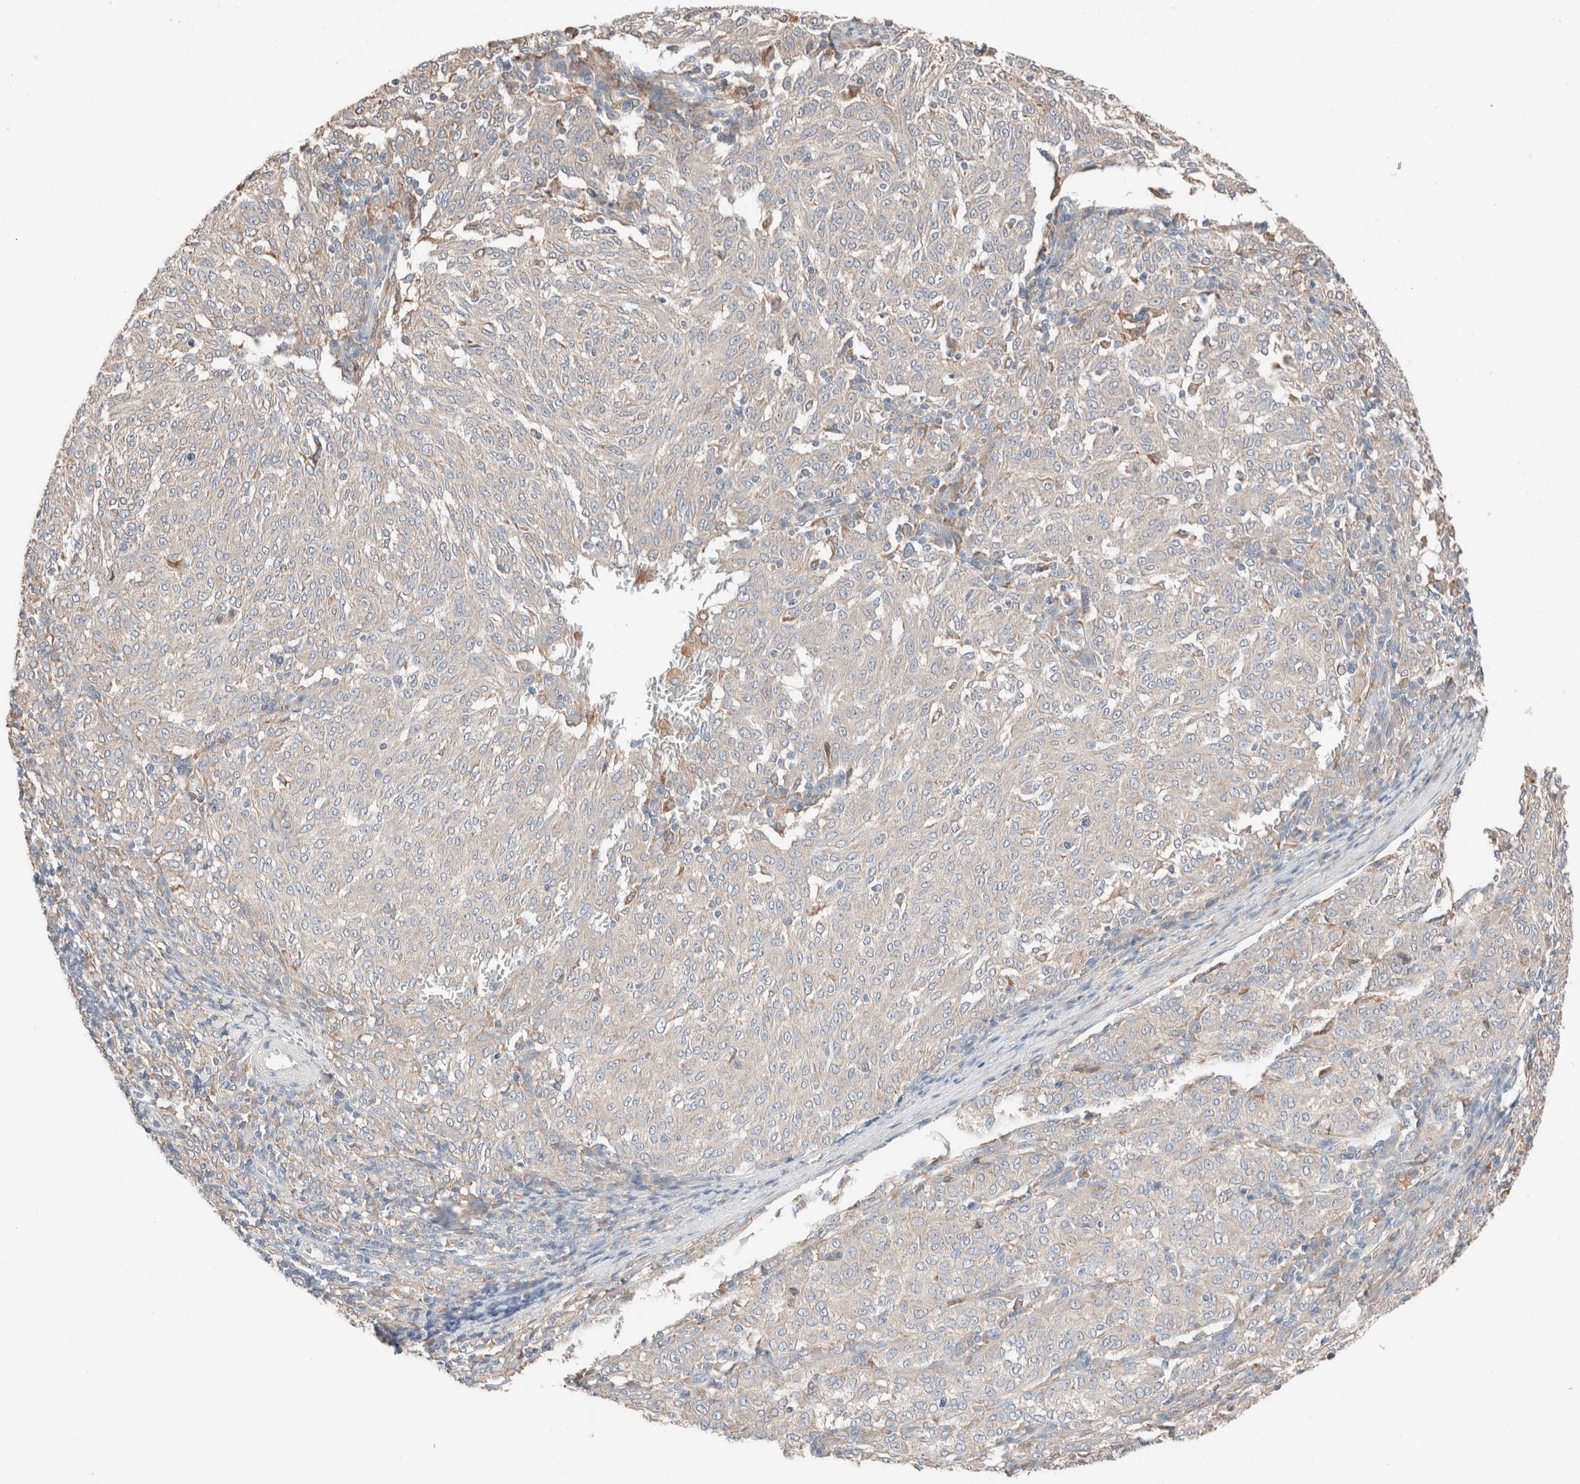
{"staining": {"intensity": "negative", "quantity": "none", "location": "none"}, "tissue": "melanoma", "cell_type": "Tumor cells", "image_type": "cancer", "snomed": [{"axis": "morphology", "description": "Malignant melanoma, NOS"}, {"axis": "topography", "description": "Skin"}], "caption": "This is an immunohistochemistry (IHC) histopathology image of human melanoma. There is no expression in tumor cells.", "gene": "PCM1", "patient": {"sex": "female", "age": 72}}